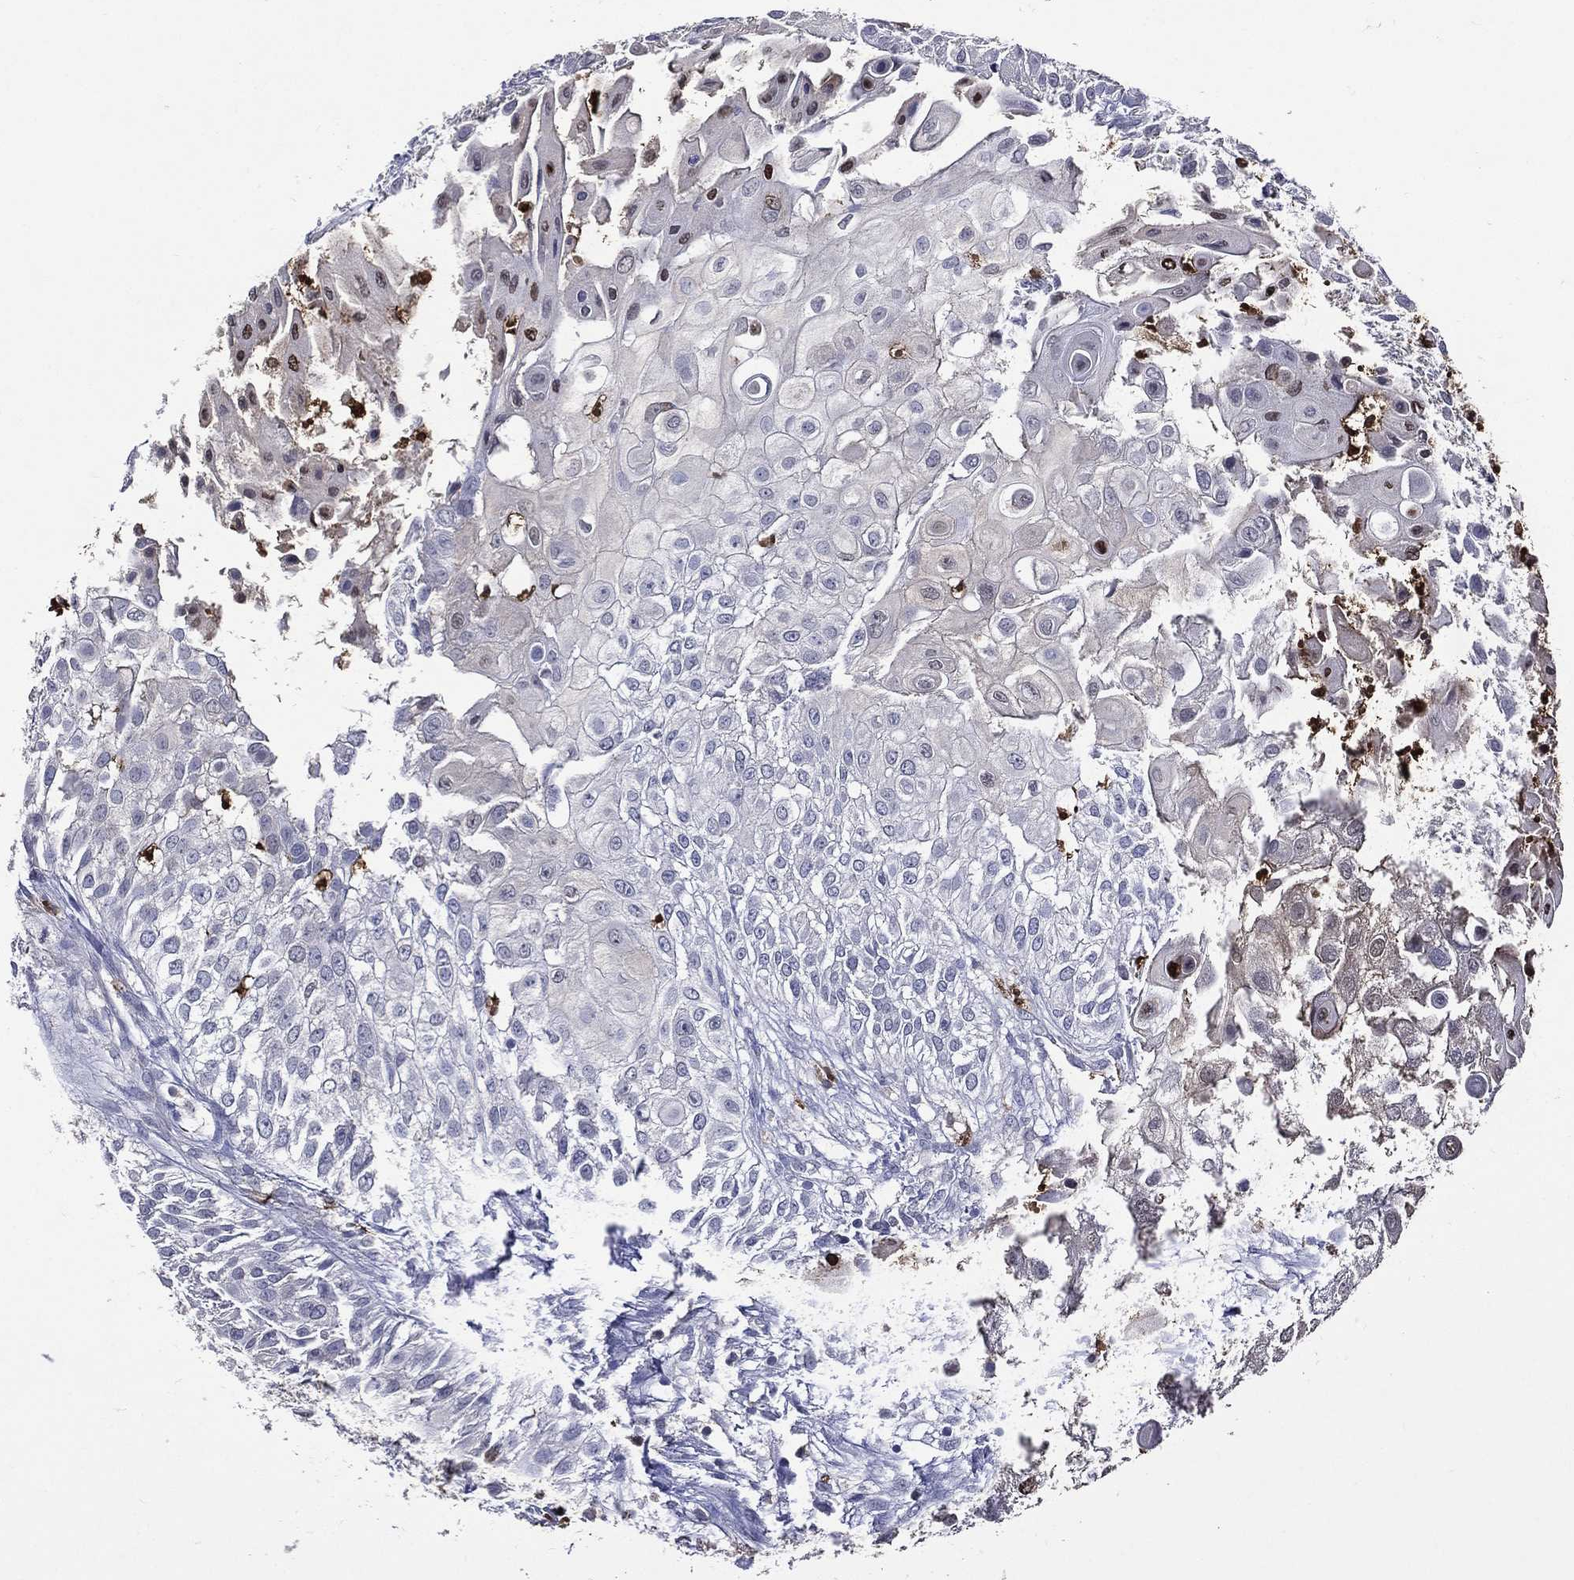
{"staining": {"intensity": "negative", "quantity": "none", "location": "none"}, "tissue": "urothelial cancer", "cell_type": "Tumor cells", "image_type": "cancer", "snomed": [{"axis": "morphology", "description": "Urothelial carcinoma, High grade"}, {"axis": "topography", "description": "Urinary bladder"}], "caption": "Photomicrograph shows no significant protein staining in tumor cells of urothelial cancer.", "gene": "GPR171", "patient": {"sex": "female", "age": 79}}